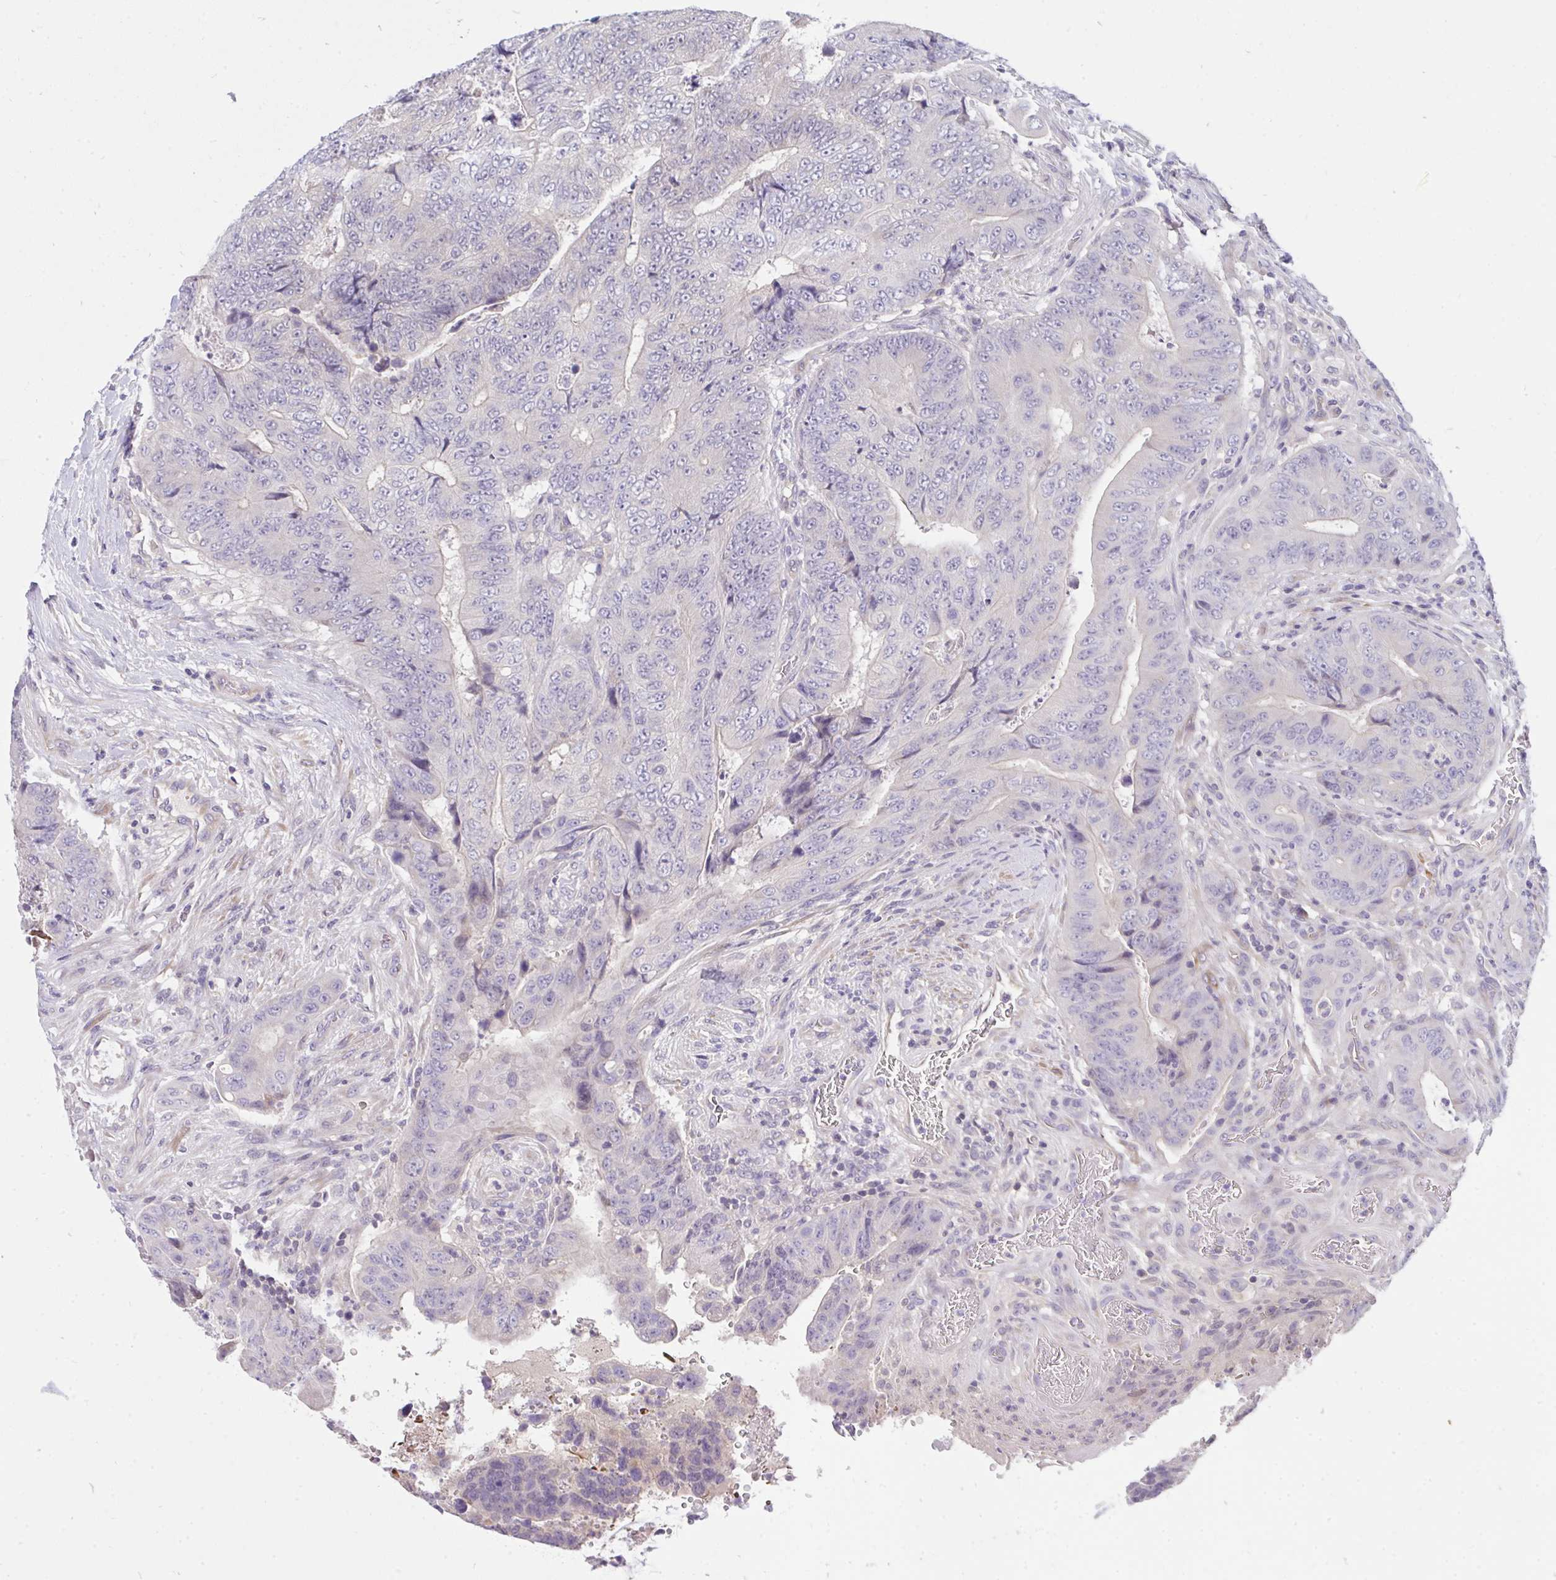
{"staining": {"intensity": "negative", "quantity": "none", "location": "none"}, "tissue": "colorectal cancer", "cell_type": "Tumor cells", "image_type": "cancer", "snomed": [{"axis": "morphology", "description": "Adenocarcinoma, NOS"}, {"axis": "topography", "description": "Colon"}], "caption": "The IHC photomicrograph has no significant expression in tumor cells of colorectal cancer tissue.", "gene": "C19orf54", "patient": {"sex": "female", "age": 48}}